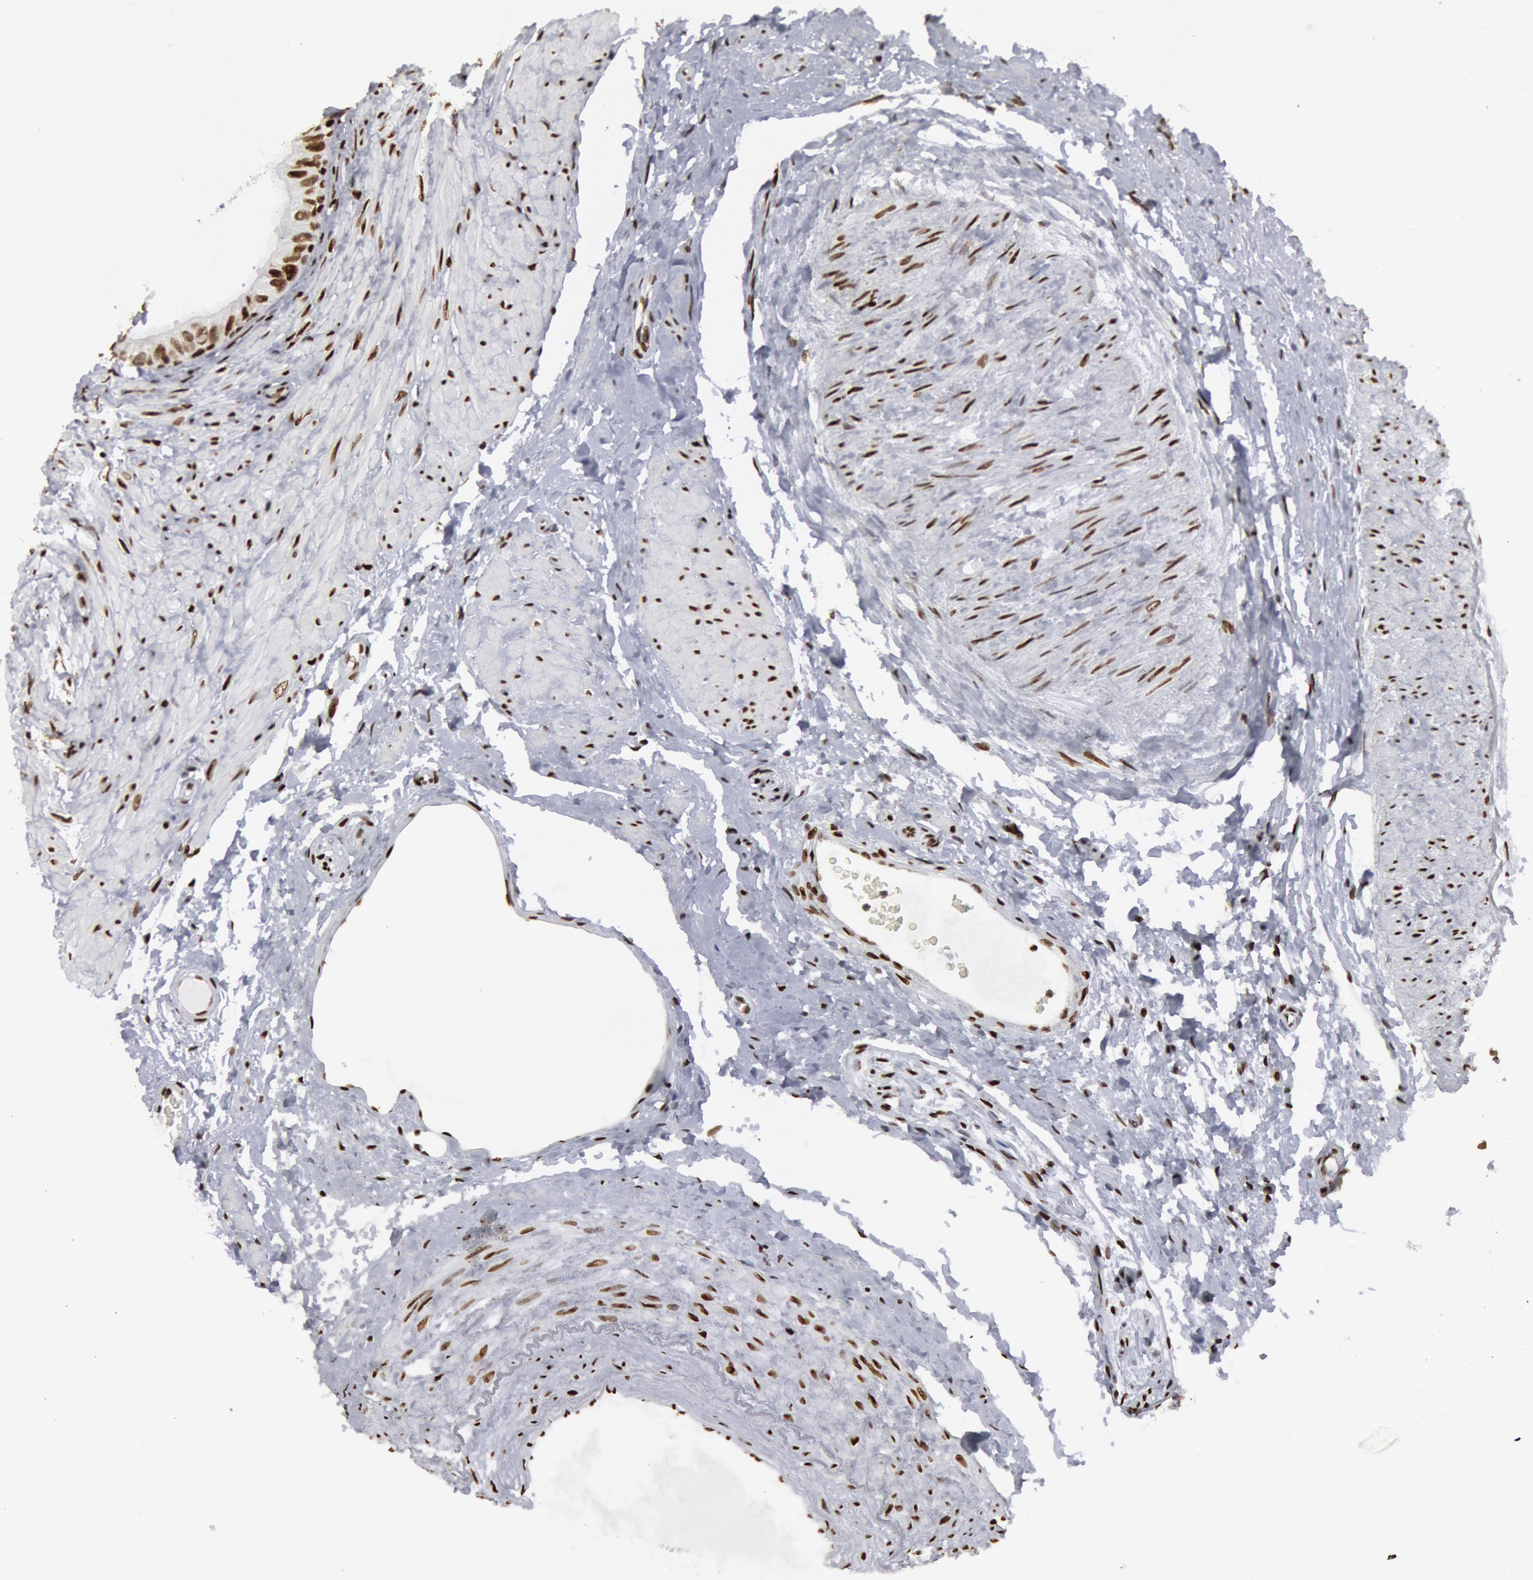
{"staining": {"intensity": "strong", "quantity": ">75%", "location": "nuclear"}, "tissue": "epididymis", "cell_type": "Glandular cells", "image_type": "normal", "snomed": [{"axis": "morphology", "description": "Normal tissue, NOS"}, {"axis": "topography", "description": "Epididymis"}], "caption": "This is a photomicrograph of immunohistochemistry (IHC) staining of normal epididymis, which shows strong expression in the nuclear of glandular cells.", "gene": "MECP2", "patient": {"sex": "male", "age": 68}}